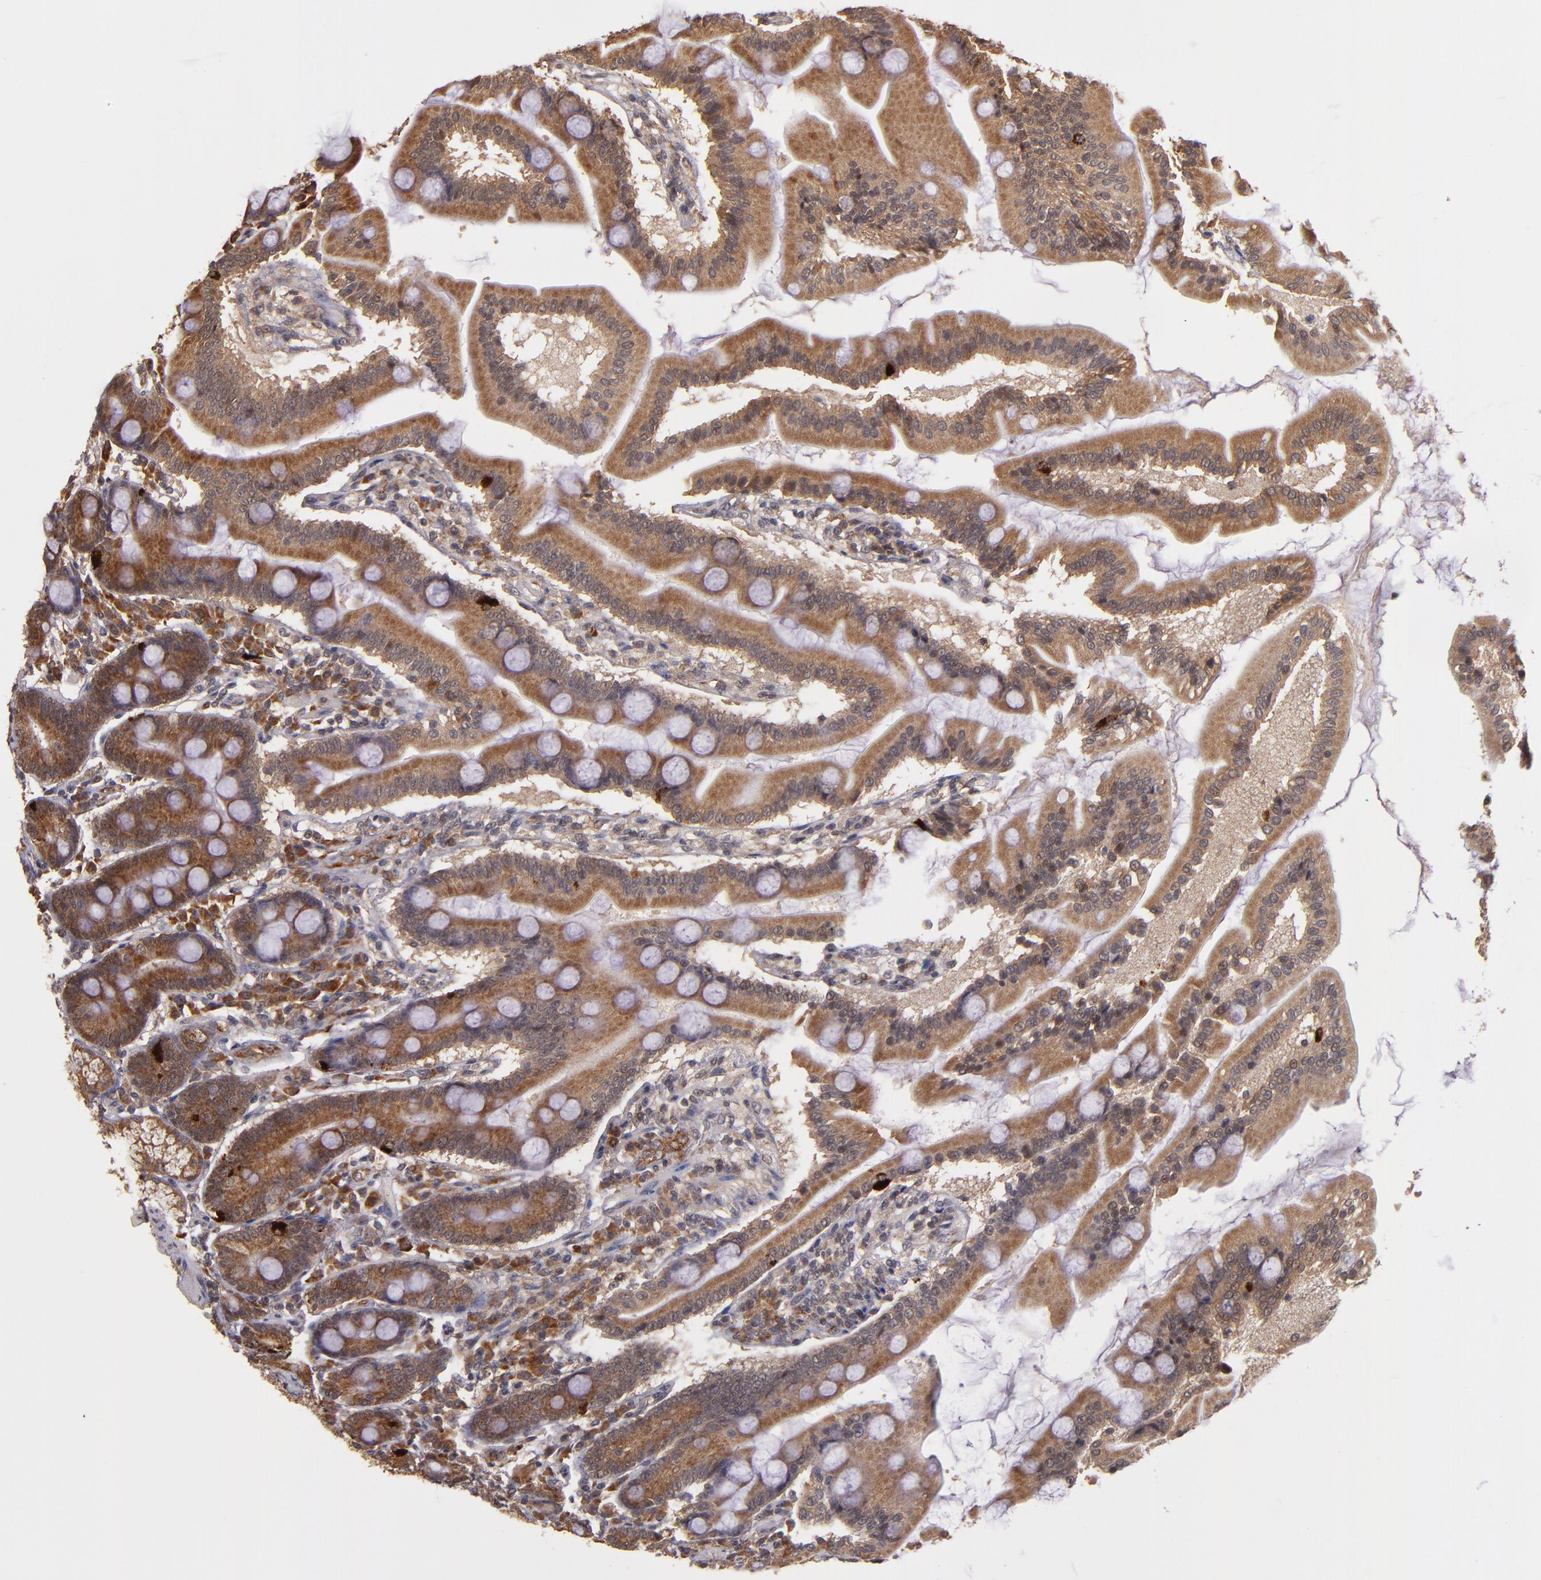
{"staining": {"intensity": "strong", "quantity": ">75%", "location": "cytoplasmic/membranous"}, "tissue": "duodenum", "cell_type": "Glandular cells", "image_type": "normal", "snomed": [{"axis": "morphology", "description": "Normal tissue, NOS"}, {"axis": "topography", "description": "Duodenum"}], "caption": "IHC micrograph of normal duodenum stained for a protein (brown), which shows high levels of strong cytoplasmic/membranous staining in approximately >75% of glandular cells.", "gene": "RIOK3", "patient": {"sex": "female", "age": 64}}